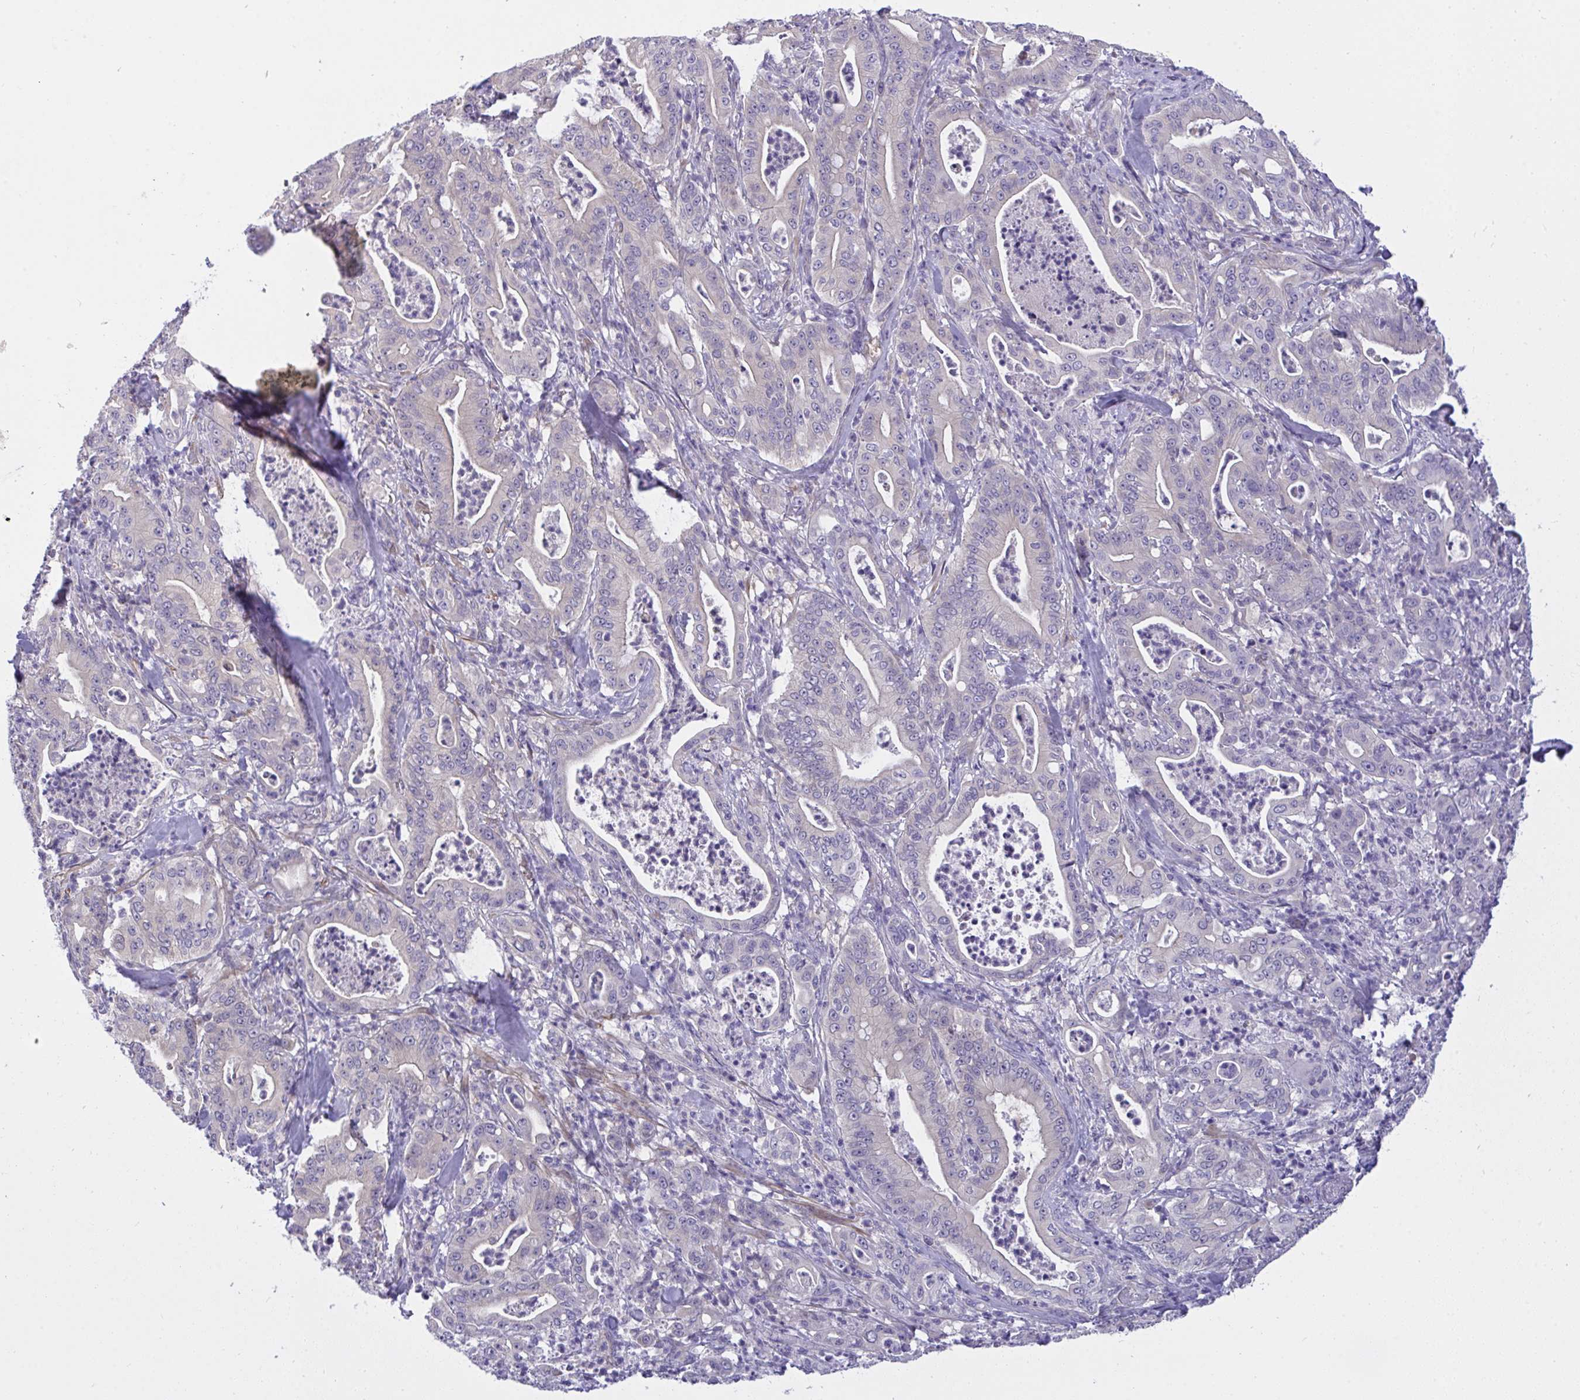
{"staining": {"intensity": "weak", "quantity": "<25%", "location": "cytoplasmic/membranous"}, "tissue": "pancreatic cancer", "cell_type": "Tumor cells", "image_type": "cancer", "snomed": [{"axis": "morphology", "description": "Adenocarcinoma, NOS"}, {"axis": "topography", "description": "Pancreas"}], "caption": "DAB immunohistochemical staining of pancreatic cancer (adenocarcinoma) demonstrates no significant positivity in tumor cells.", "gene": "C19orf54", "patient": {"sex": "male", "age": 71}}